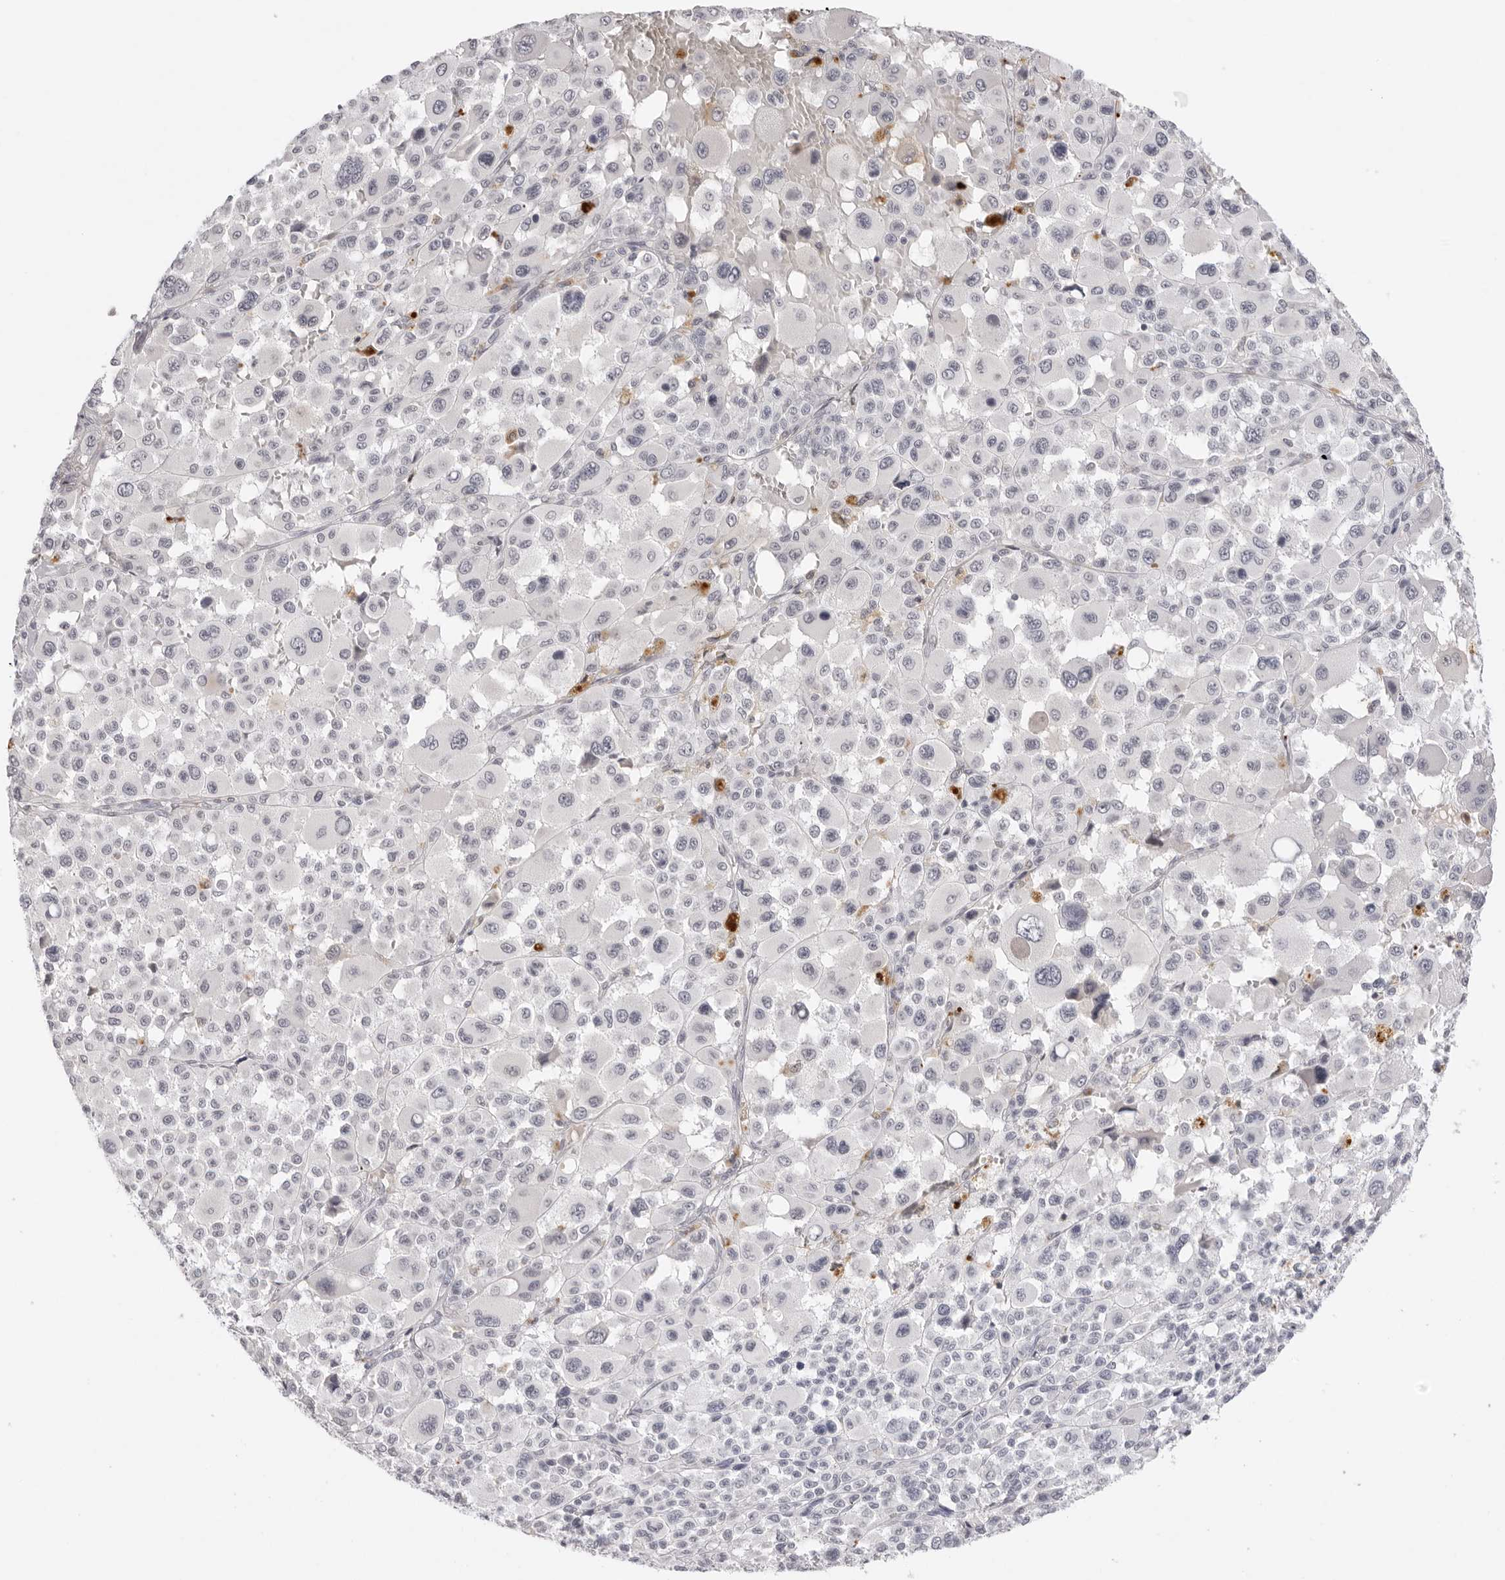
{"staining": {"intensity": "negative", "quantity": "none", "location": "none"}, "tissue": "melanoma", "cell_type": "Tumor cells", "image_type": "cancer", "snomed": [{"axis": "morphology", "description": "Malignant melanoma, Metastatic site"}, {"axis": "topography", "description": "Skin"}], "caption": "This micrograph is of melanoma stained with IHC to label a protein in brown with the nuclei are counter-stained blue. There is no positivity in tumor cells.", "gene": "STRADB", "patient": {"sex": "female", "age": 74}}